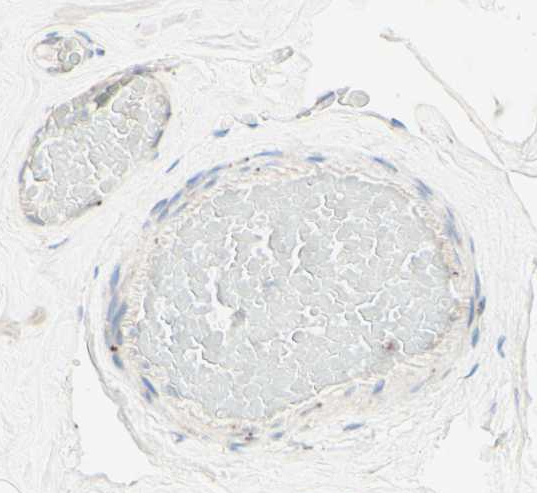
{"staining": {"intensity": "negative", "quantity": "none", "location": "none"}, "tissue": "breast", "cell_type": "Adipocytes", "image_type": "normal", "snomed": [{"axis": "morphology", "description": "Normal tissue, NOS"}, {"axis": "topography", "description": "Breast"}], "caption": "Breast stained for a protein using IHC exhibits no positivity adipocytes.", "gene": "MTM1", "patient": {"sex": "female", "age": 75}}